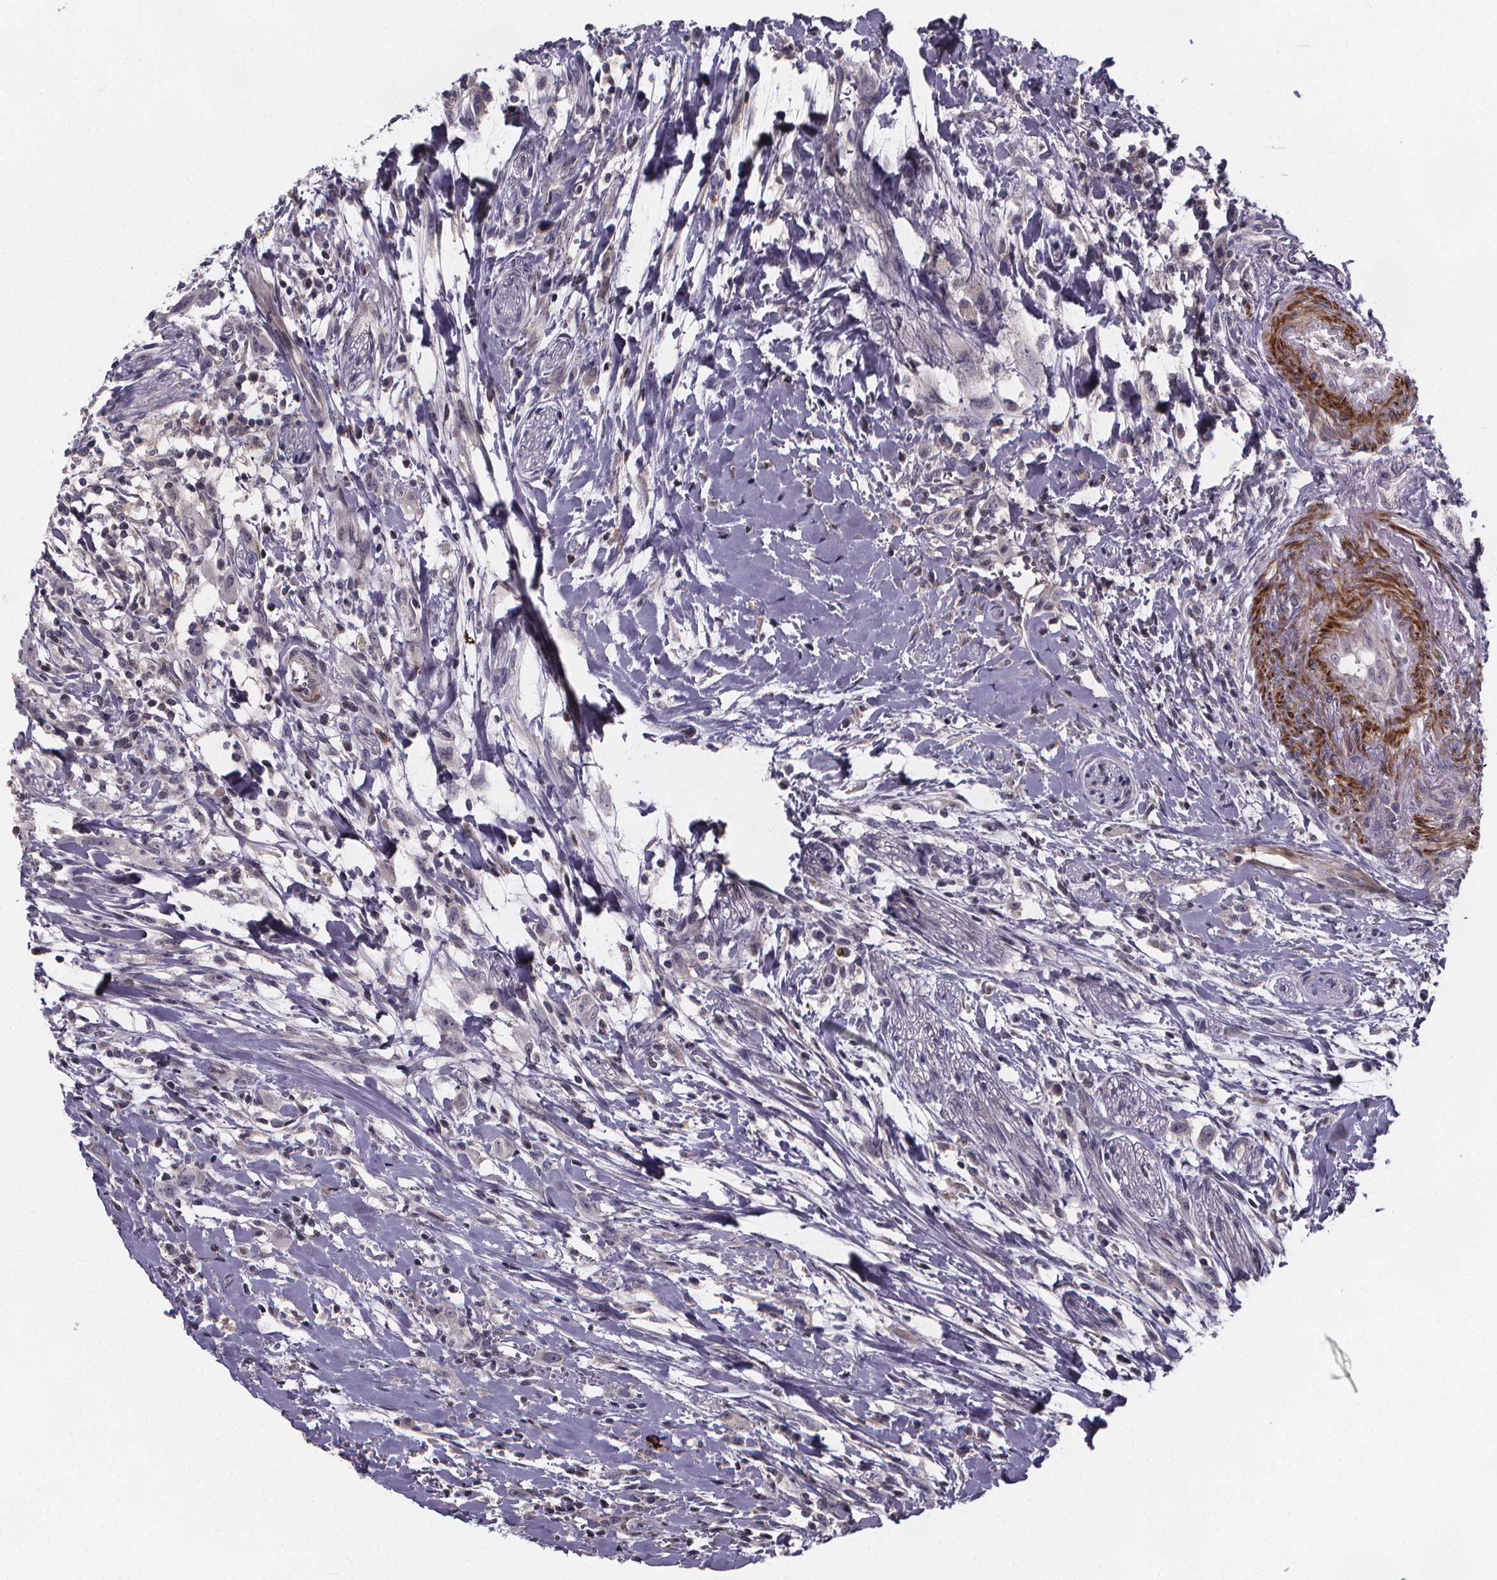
{"staining": {"intensity": "negative", "quantity": "none", "location": "none"}, "tissue": "head and neck cancer", "cell_type": "Tumor cells", "image_type": "cancer", "snomed": [{"axis": "morphology", "description": "Squamous cell carcinoma, NOS"}, {"axis": "morphology", "description": "Squamous cell carcinoma, metastatic, NOS"}, {"axis": "topography", "description": "Oral tissue"}, {"axis": "topography", "description": "Head-Neck"}], "caption": "This is an IHC micrograph of human metastatic squamous cell carcinoma (head and neck). There is no staining in tumor cells.", "gene": "FBXW2", "patient": {"sex": "female", "age": 85}}